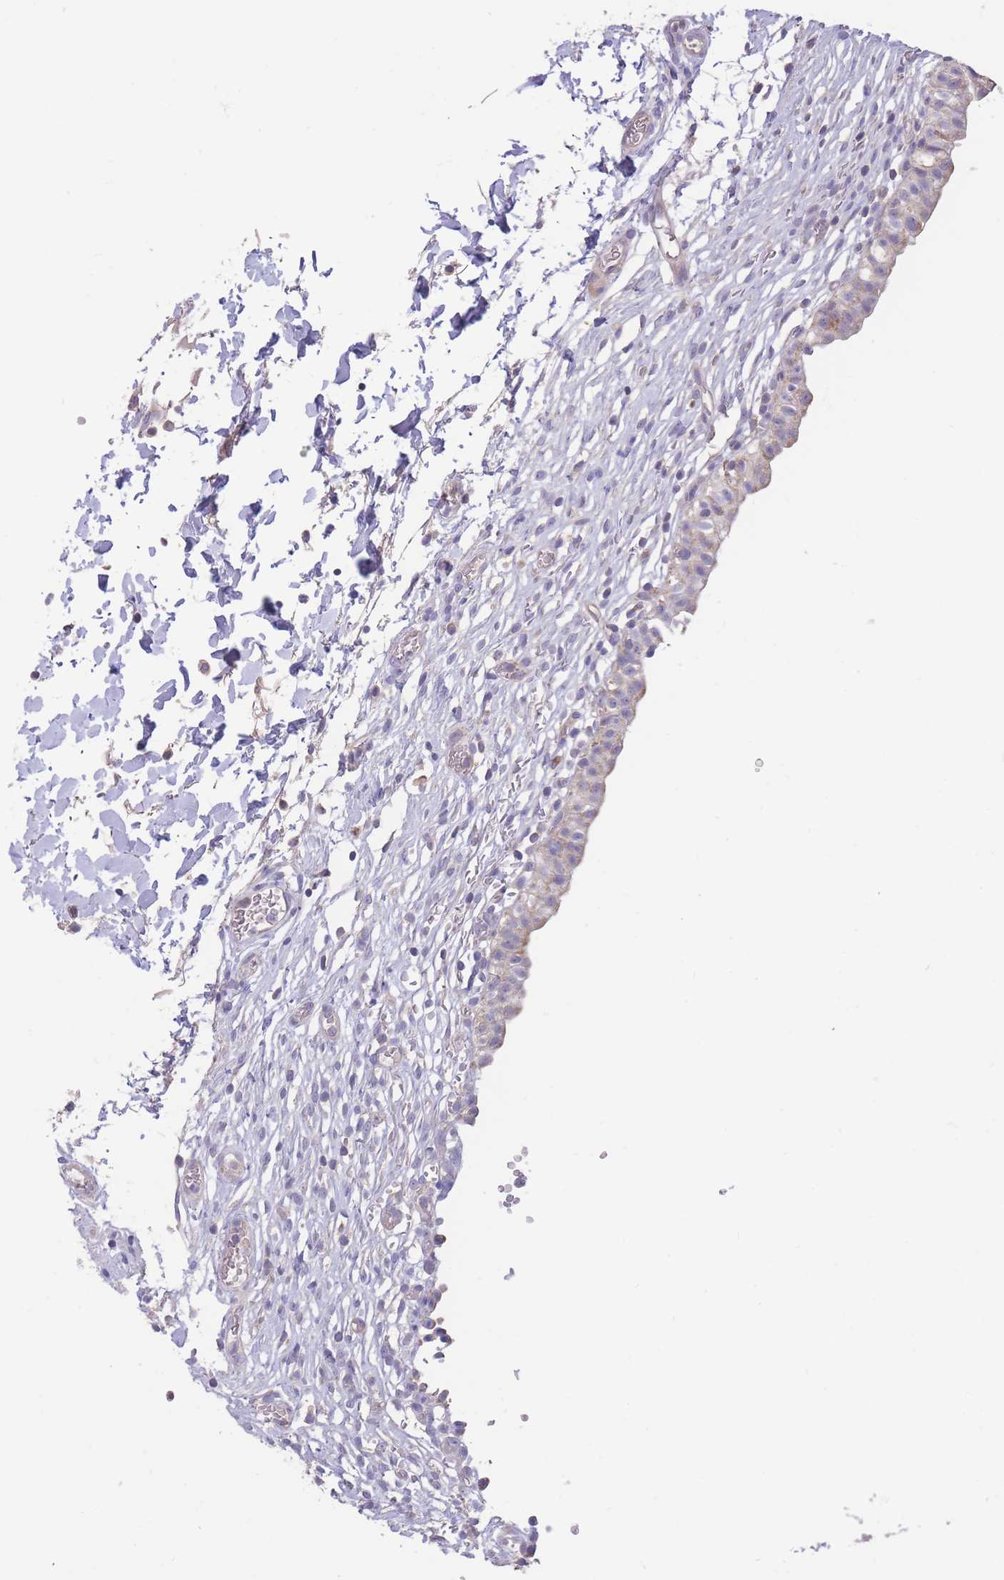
{"staining": {"intensity": "weak", "quantity": "25%-75%", "location": "cytoplasmic/membranous"}, "tissue": "urinary bladder", "cell_type": "Urothelial cells", "image_type": "normal", "snomed": [{"axis": "morphology", "description": "Normal tissue, NOS"}, {"axis": "topography", "description": "Urinary bladder"}, {"axis": "topography", "description": "Peripheral nerve tissue"}], "caption": "Urothelial cells exhibit weak cytoplasmic/membranous staining in about 25%-75% of cells in normal urinary bladder. (DAB (3,3'-diaminobenzidine) = brown stain, brightfield microscopy at high magnification).", "gene": "SLC25A42", "patient": {"sex": "male", "age": 55}}